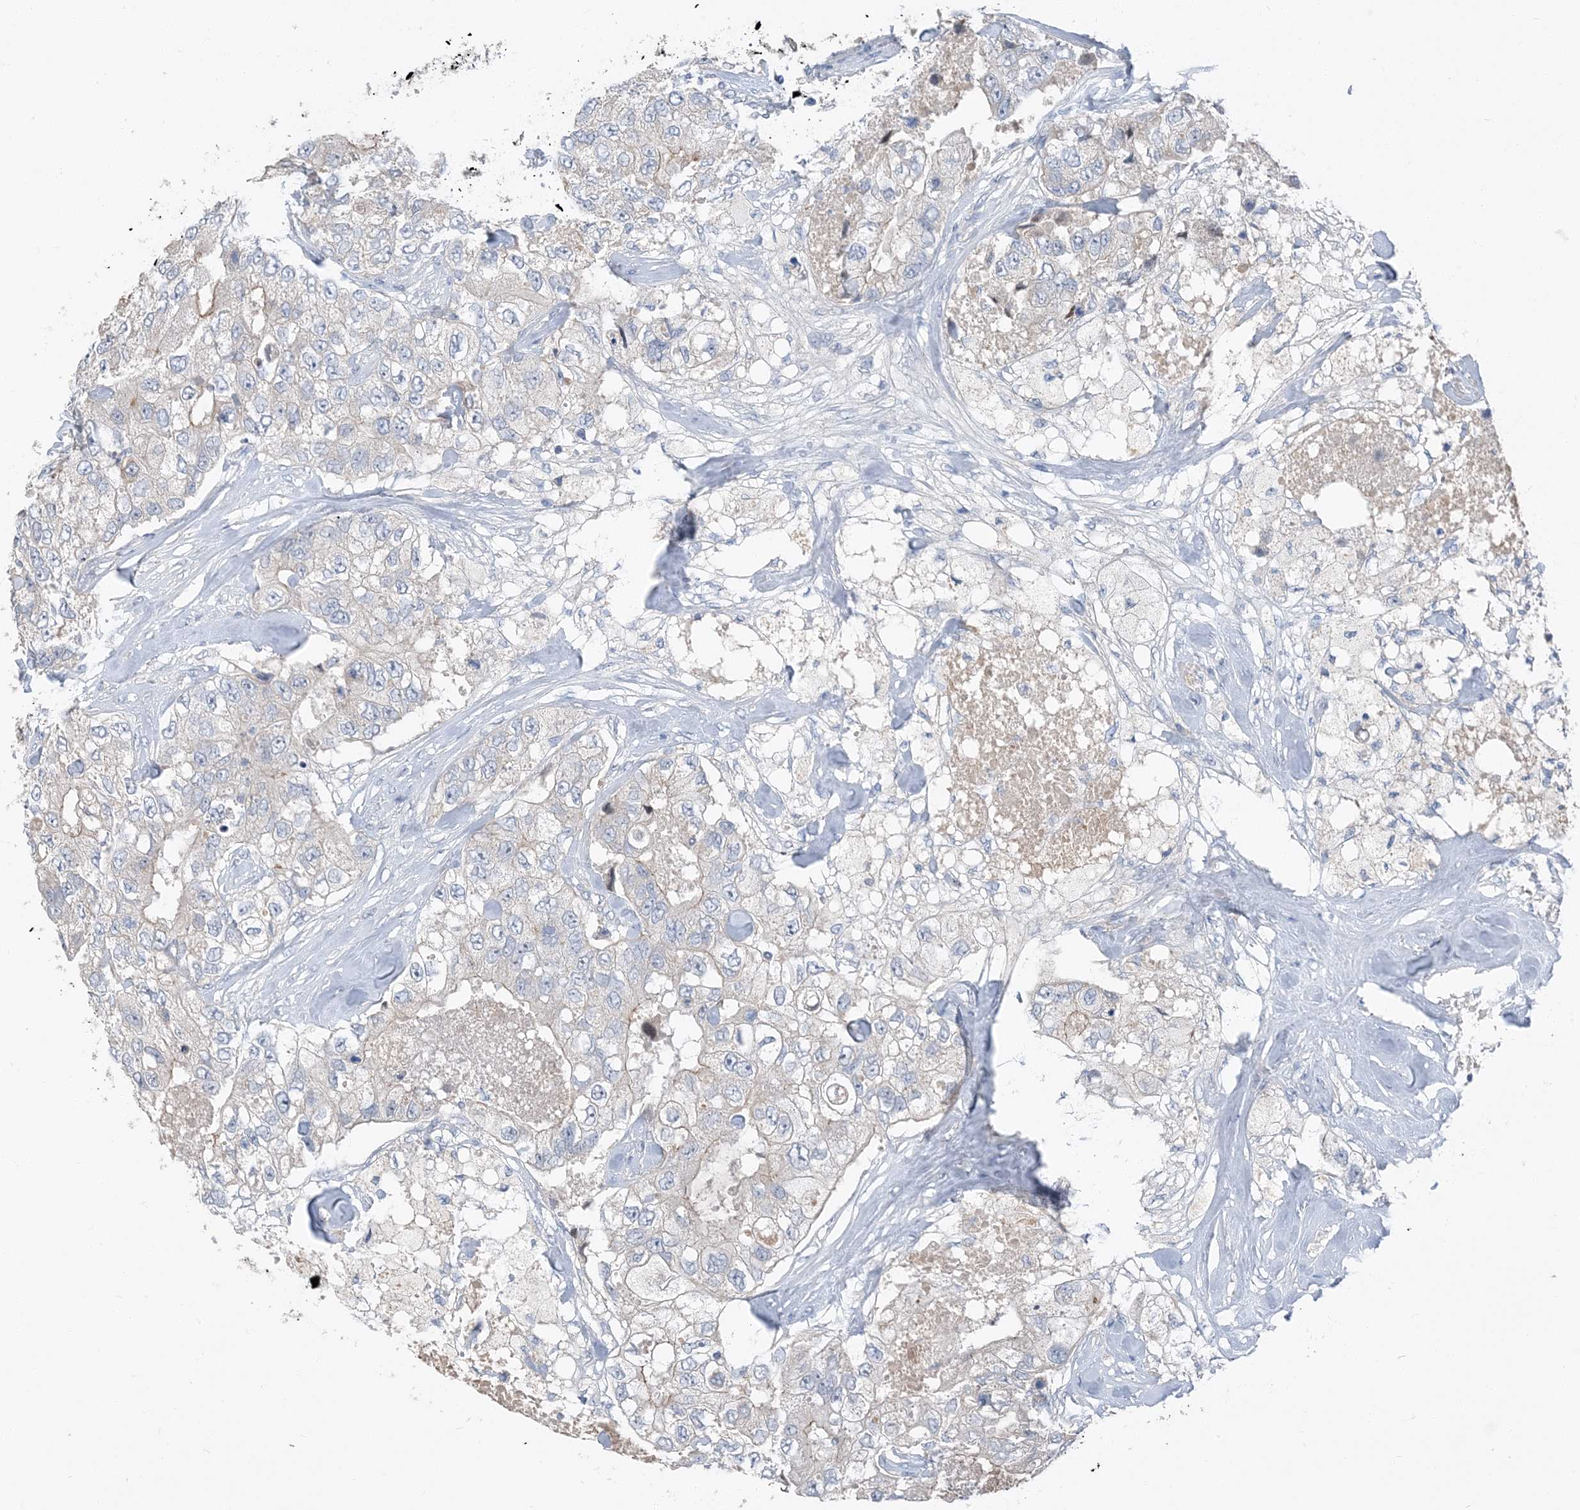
{"staining": {"intensity": "negative", "quantity": "none", "location": "none"}, "tissue": "breast cancer", "cell_type": "Tumor cells", "image_type": "cancer", "snomed": [{"axis": "morphology", "description": "Duct carcinoma"}, {"axis": "topography", "description": "Breast"}], "caption": "Tumor cells are negative for brown protein staining in breast cancer.", "gene": "NCOA7", "patient": {"sex": "female", "age": 62}}